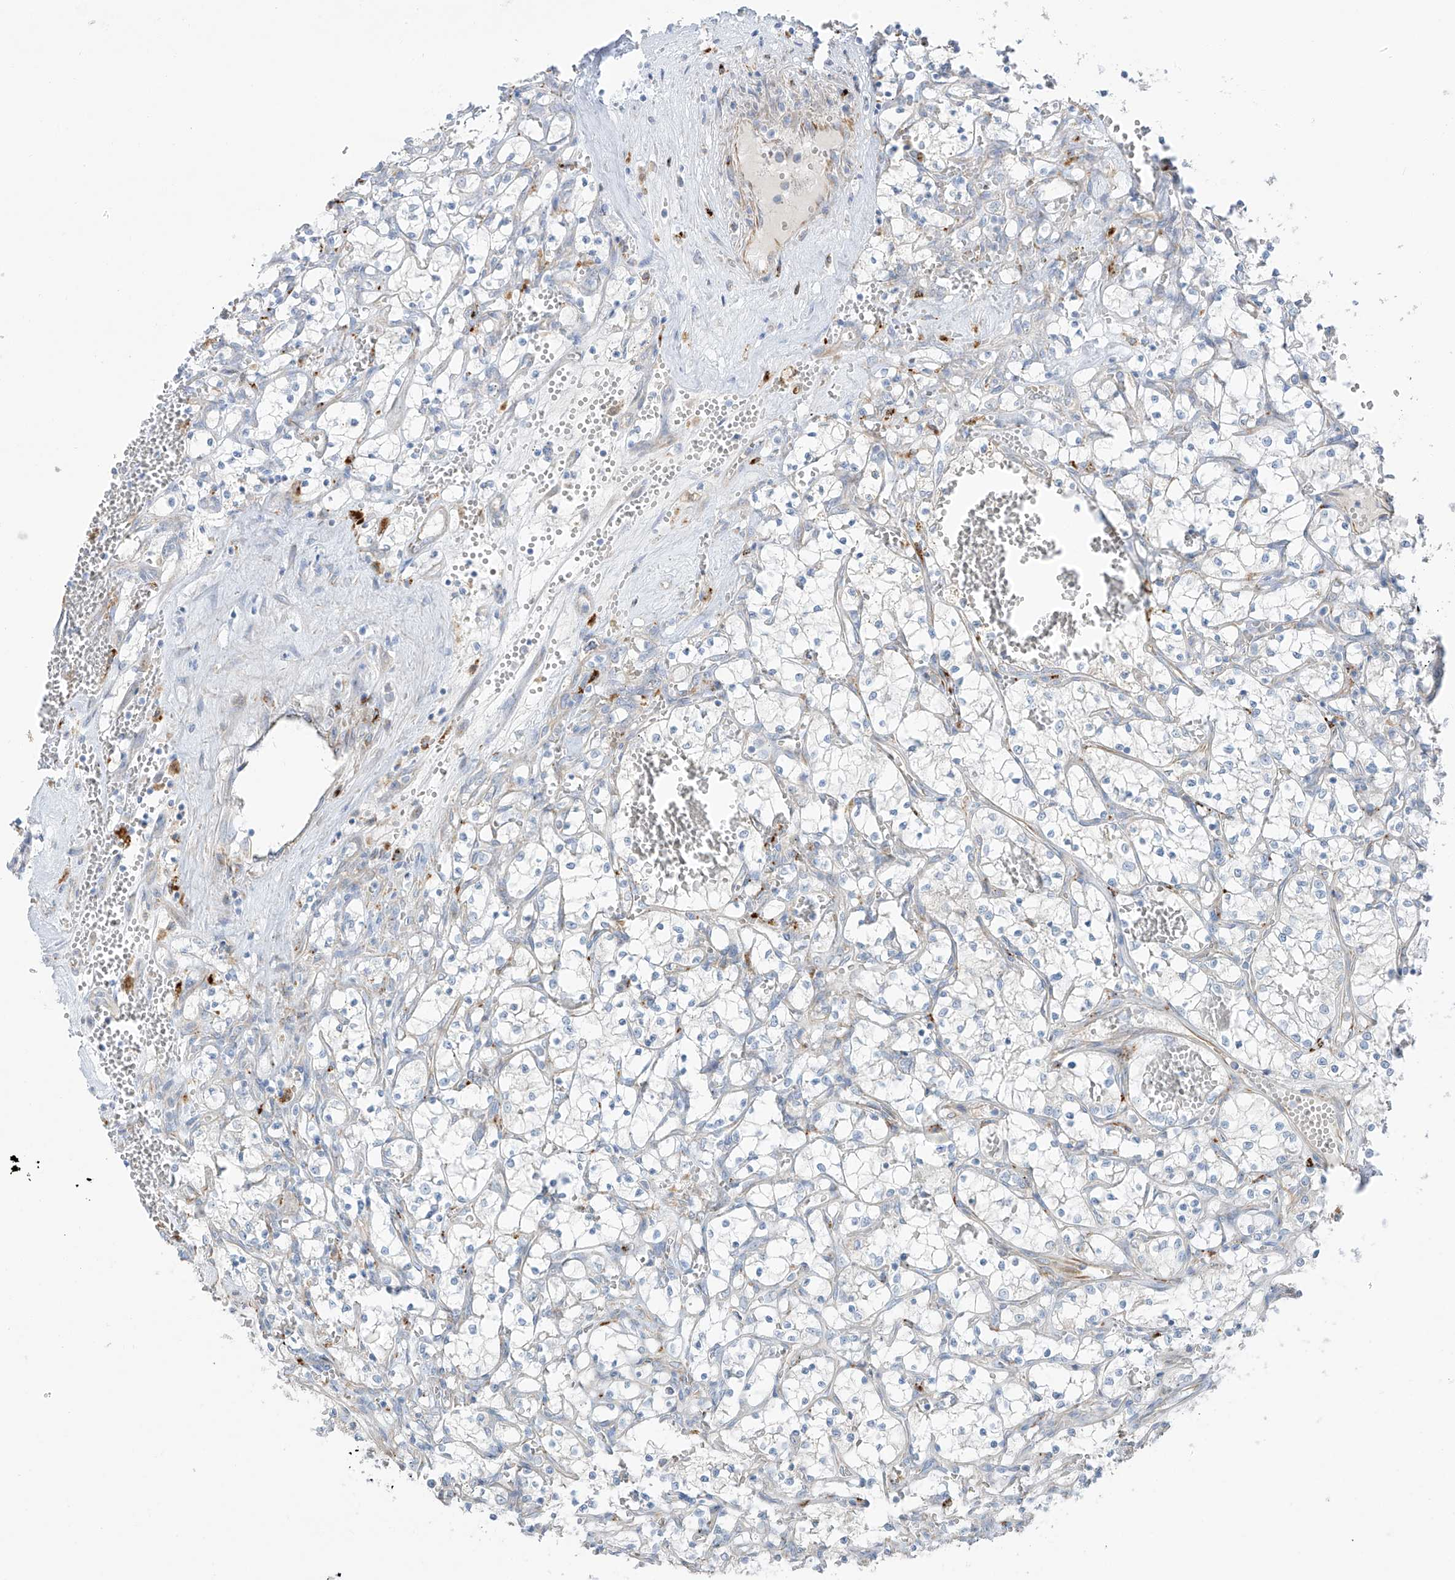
{"staining": {"intensity": "negative", "quantity": "none", "location": "none"}, "tissue": "renal cancer", "cell_type": "Tumor cells", "image_type": "cancer", "snomed": [{"axis": "morphology", "description": "Adenocarcinoma, NOS"}, {"axis": "topography", "description": "Kidney"}], "caption": "Image shows no significant protein expression in tumor cells of renal cancer.", "gene": "TAL2", "patient": {"sex": "female", "age": 69}}